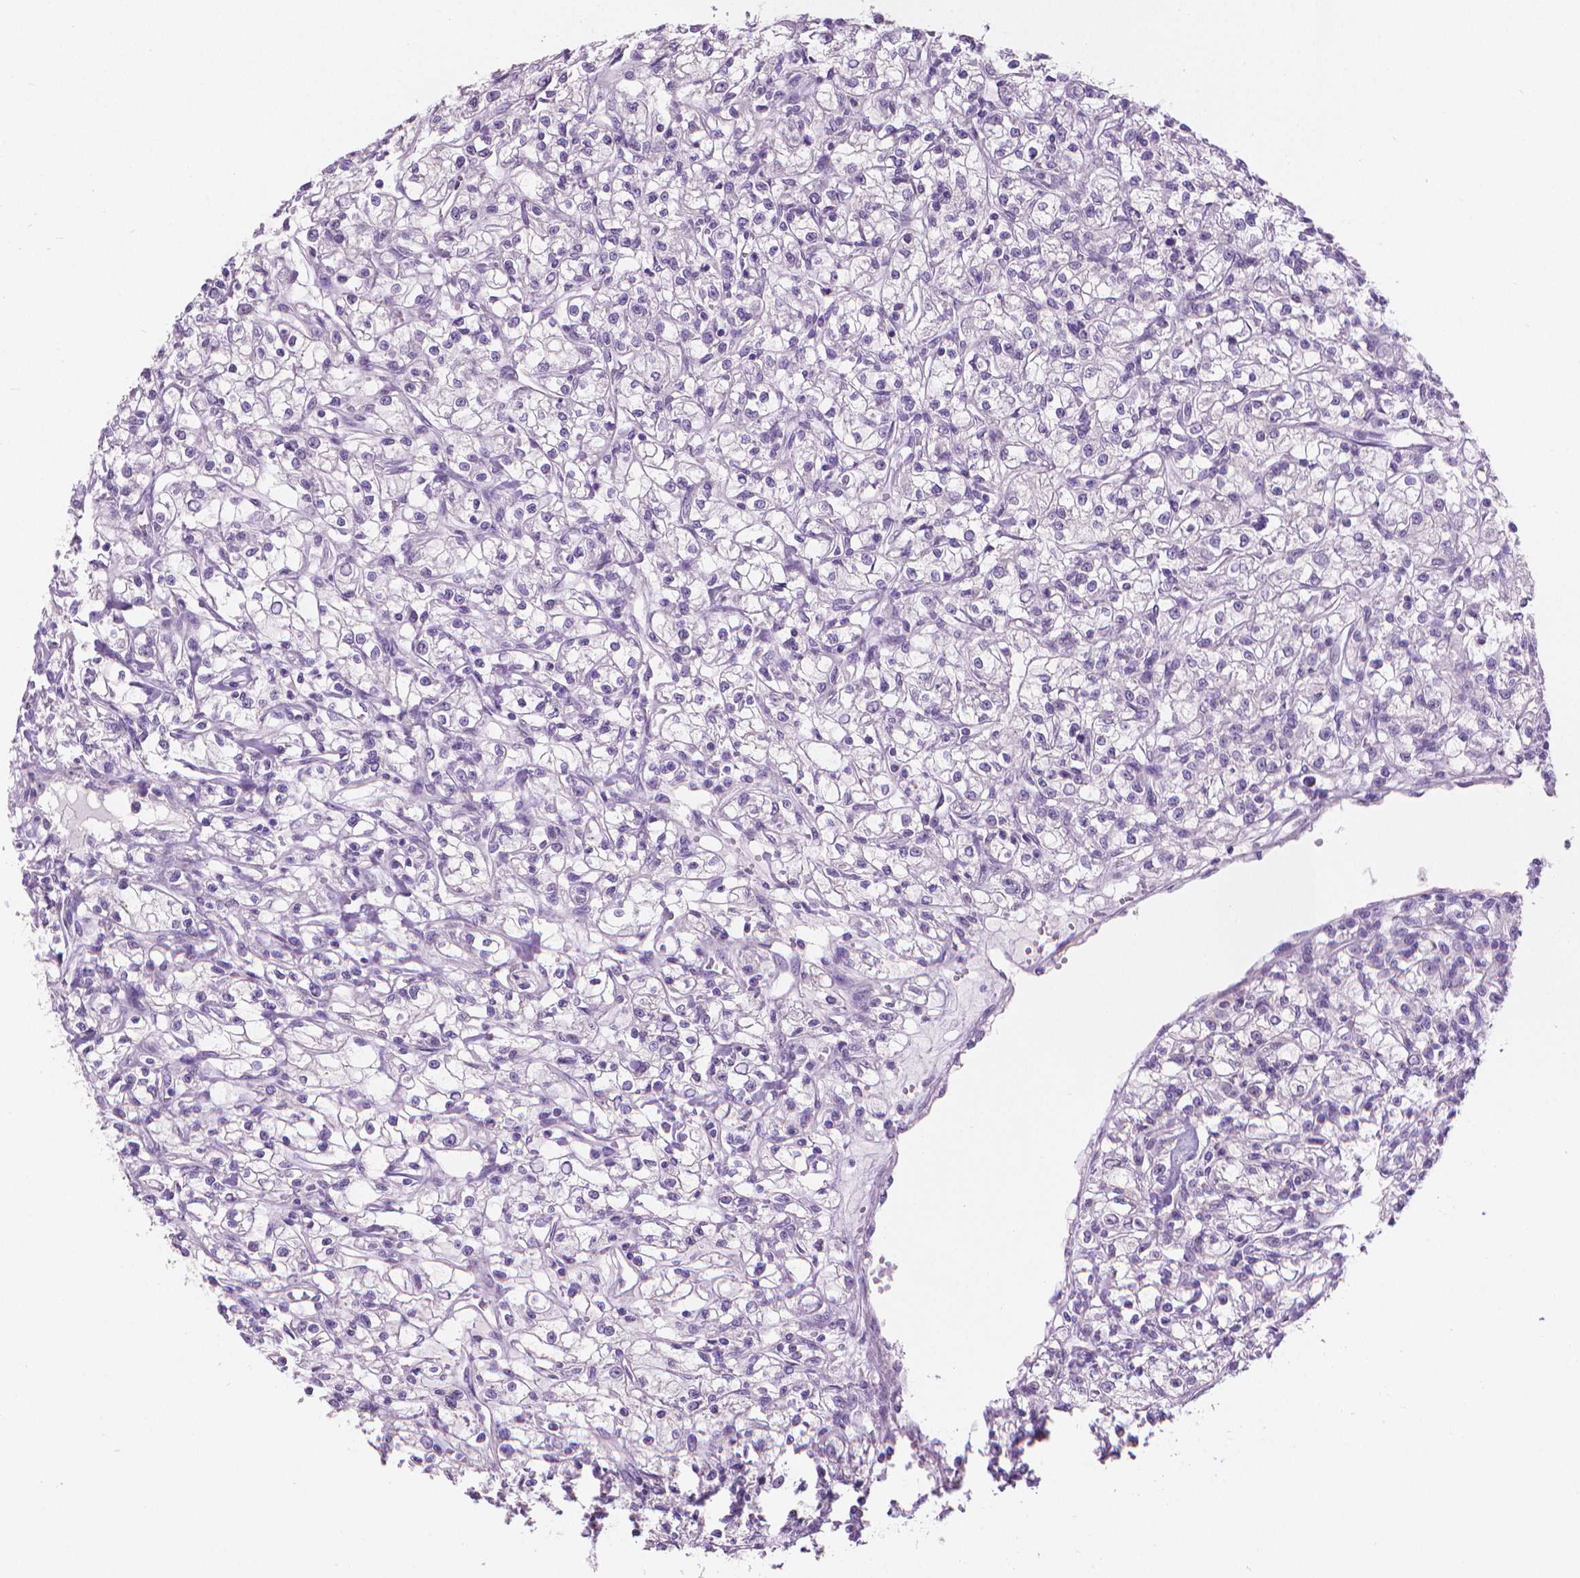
{"staining": {"intensity": "negative", "quantity": "none", "location": "none"}, "tissue": "renal cancer", "cell_type": "Tumor cells", "image_type": "cancer", "snomed": [{"axis": "morphology", "description": "Adenocarcinoma, NOS"}, {"axis": "topography", "description": "Kidney"}], "caption": "Immunohistochemical staining of human adenocarcinoma (renal) shows no significant positivity in tumor cells.", "gene": "TNNI2", "patient": {"sex": "female", "age": 59}}